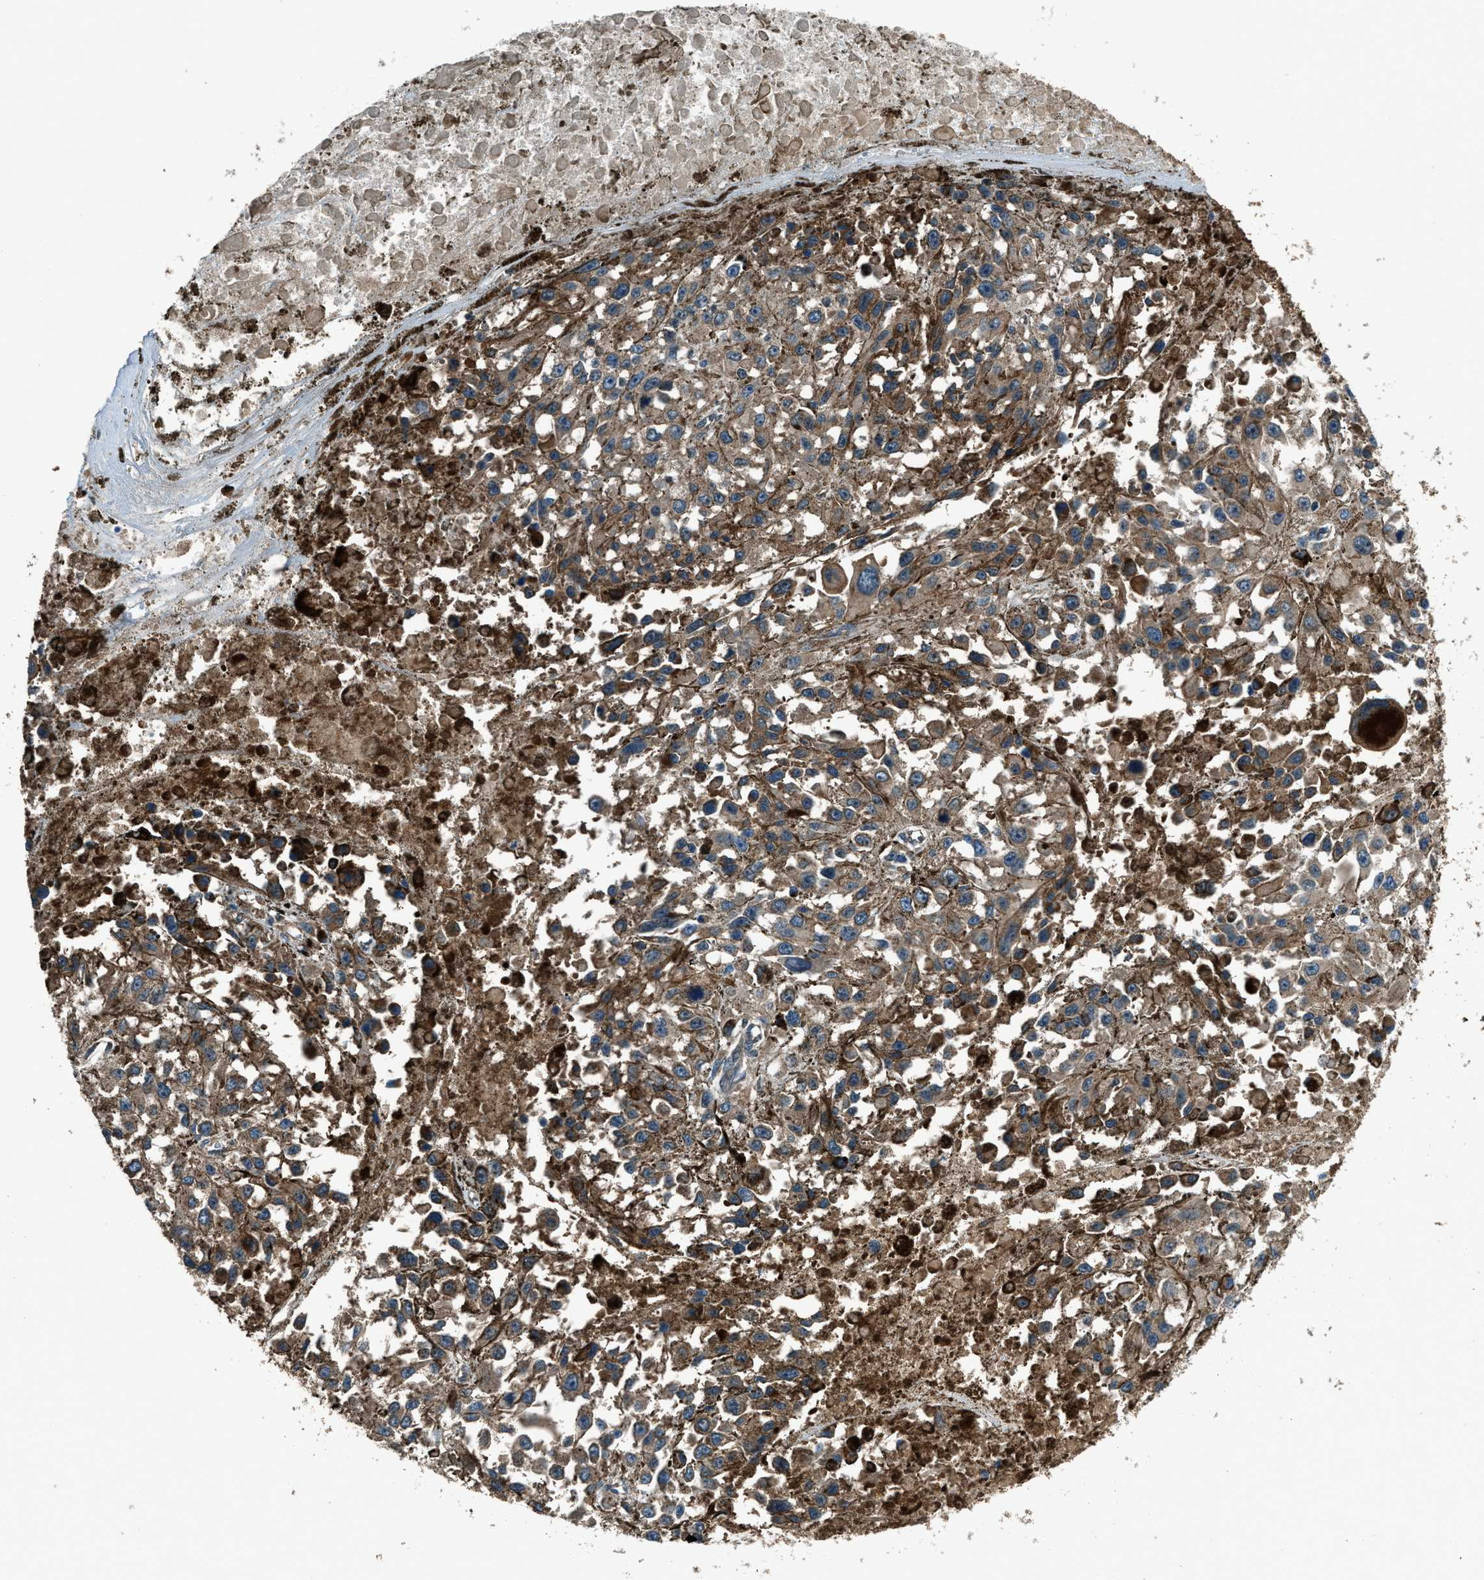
{"staining": {"intensity": "moderate", "quantity": ">75%", "location": "cytoplasmic/membranous"}, "tissue": "melanoma", "cell_type": "Tumor cells", "image_type": "cancer", "snomed": [{"axis": "morphology", "description": "Malignant melanoma, Metastatic site"}, {"axis": "topography", "description": "Lymph node"}], "caption": "Immunohistochemical staining of malignant melanoma (metastatic site) displays medium levels of moderate cytoplasmic/membranous expression in about >75% of tumor cells. (DAB (3,3'-diaminobenzidine) IHC with brightfield microscopy, high magnification).", "gene": "ARFGAP2", "patient": {"sex": "male", "age": 59}}